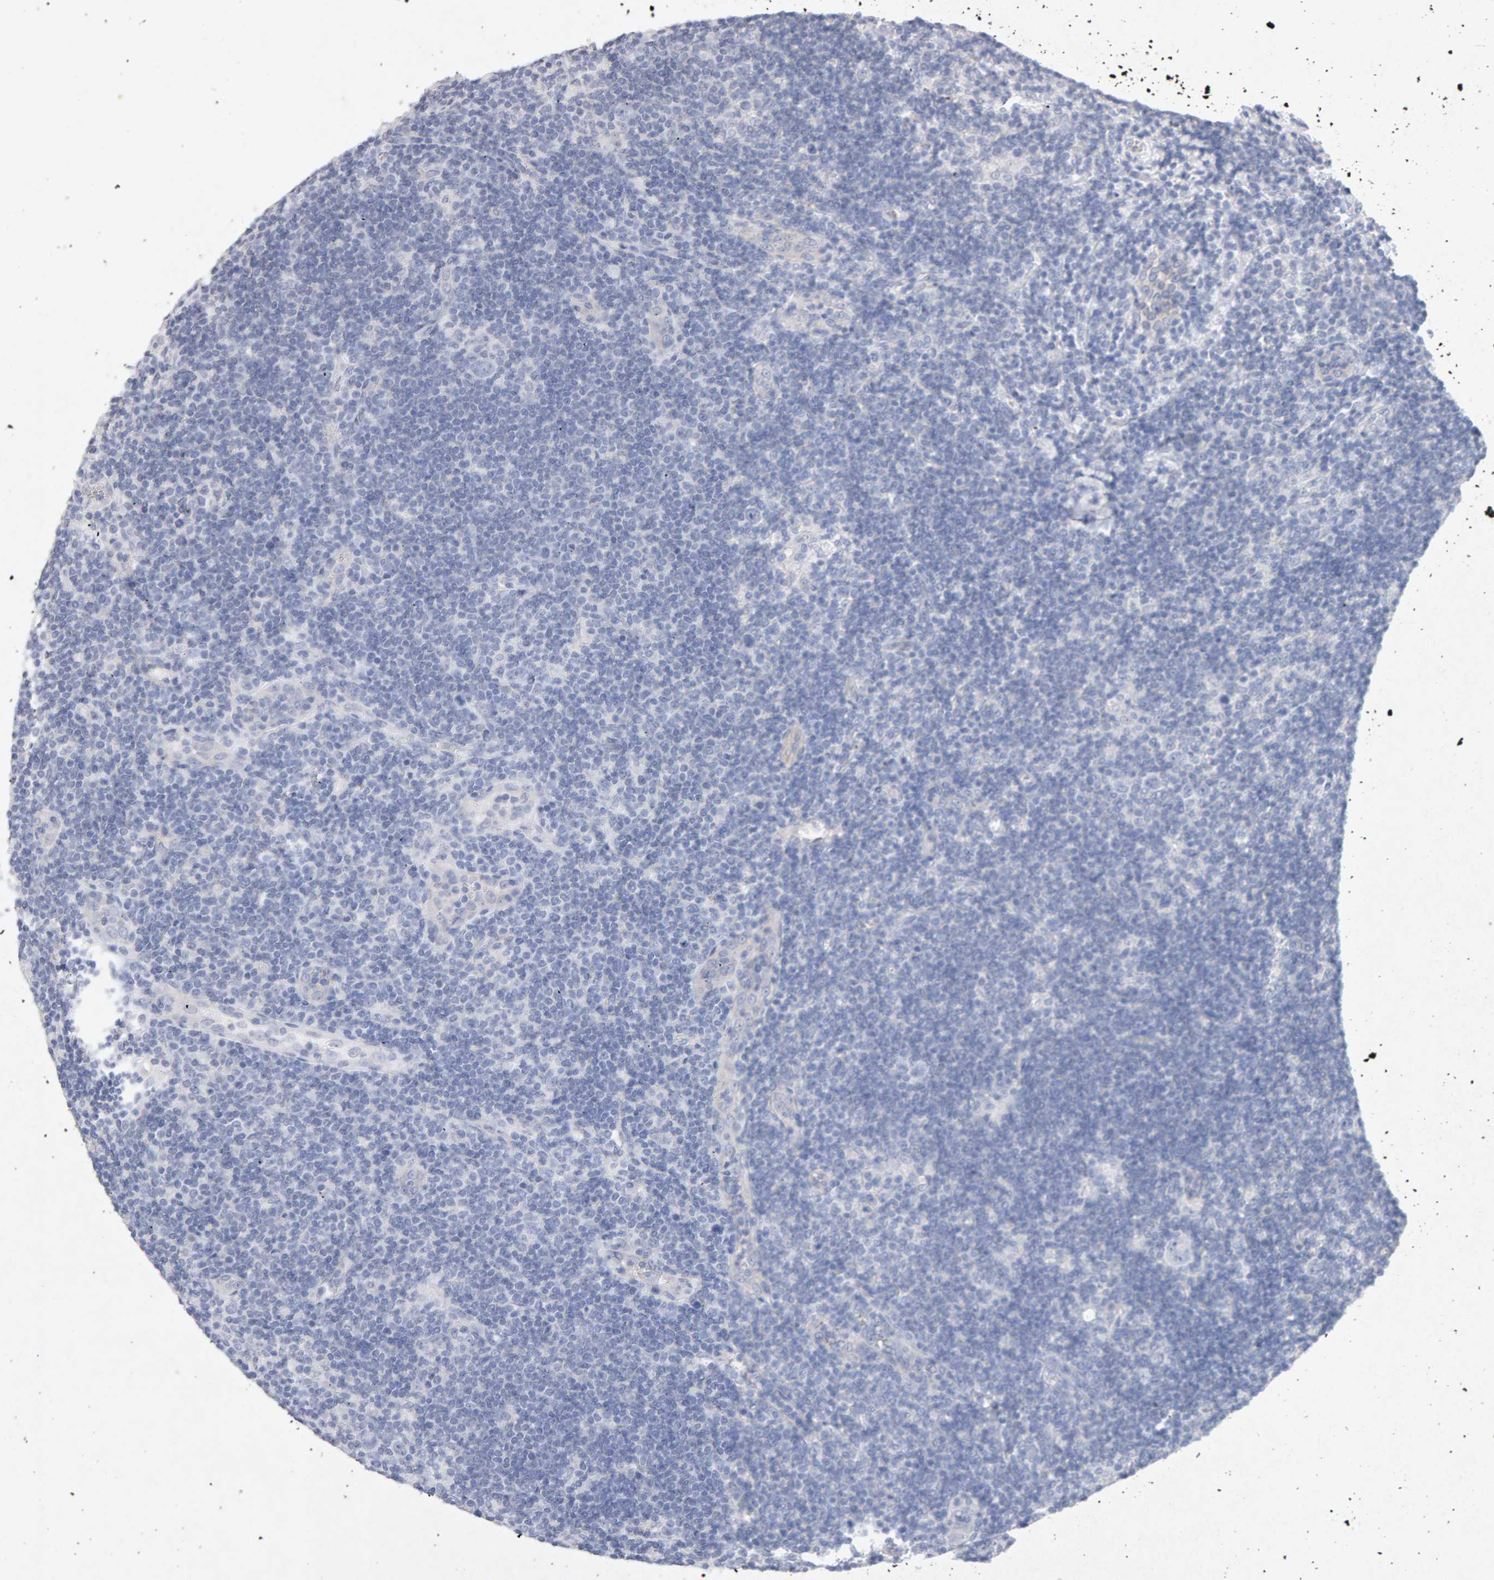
{"staining": {"intensity": "negative", "quantity": "none", "location": "none"}, "tissue": "lymphoma", "cell_type": "Tumor cells", "image_type": "cancer", "snomed": [{"axis": "morphology", "description": "Hodgkin's disease, NOS"}, {"axis": "topography", "description": "Lymph node"}], "caption": "DAB immunohistochemical staining of human lymphoma demonstrates no significant expression in tumor cells.", "gene": "PTPRM", "patient": {"sex": "female", "age": 57}}